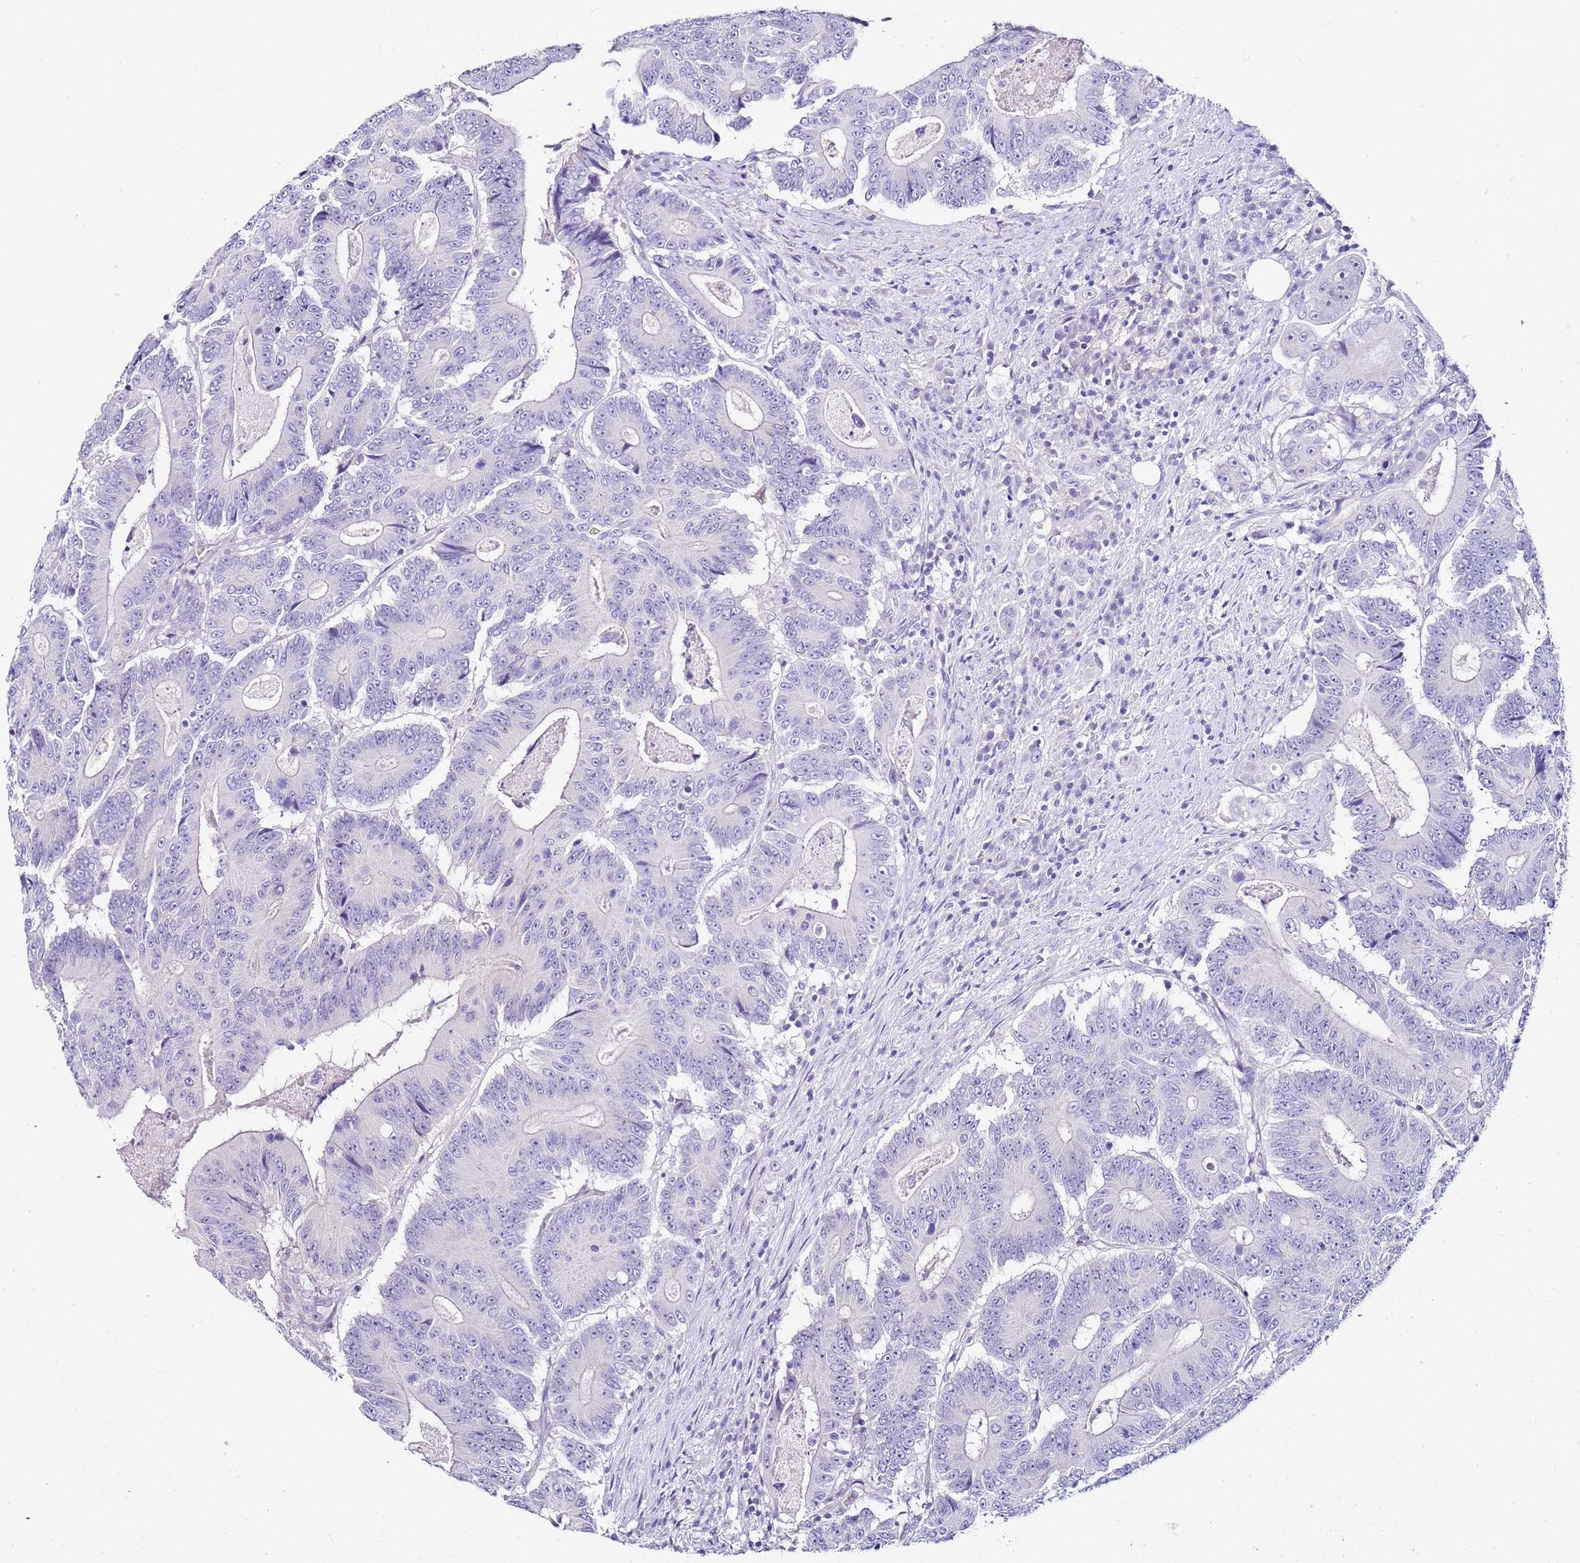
{"staining": {"intensity": "negative", "quantity": "none", "location": "none"}, "tissue": "colorectal cancer", "cell_type": "Tumor cells", "image_type": "cancer", "snomed": [{"axis": "morphology", "description": "Adenocarcinoma, NOS"}, {"axis": "topography", "description": "Colon"}], "caption": "Immunohistochemistry micrograph of neoplastic tissue: colorectal adenocarcinoma stained with DAB (3,3'-diaminobenzidine) exhibits no significant protein positivity in tumor cells.", "gene": "HGD", "patient": {"sex": "male", "age": 83}}